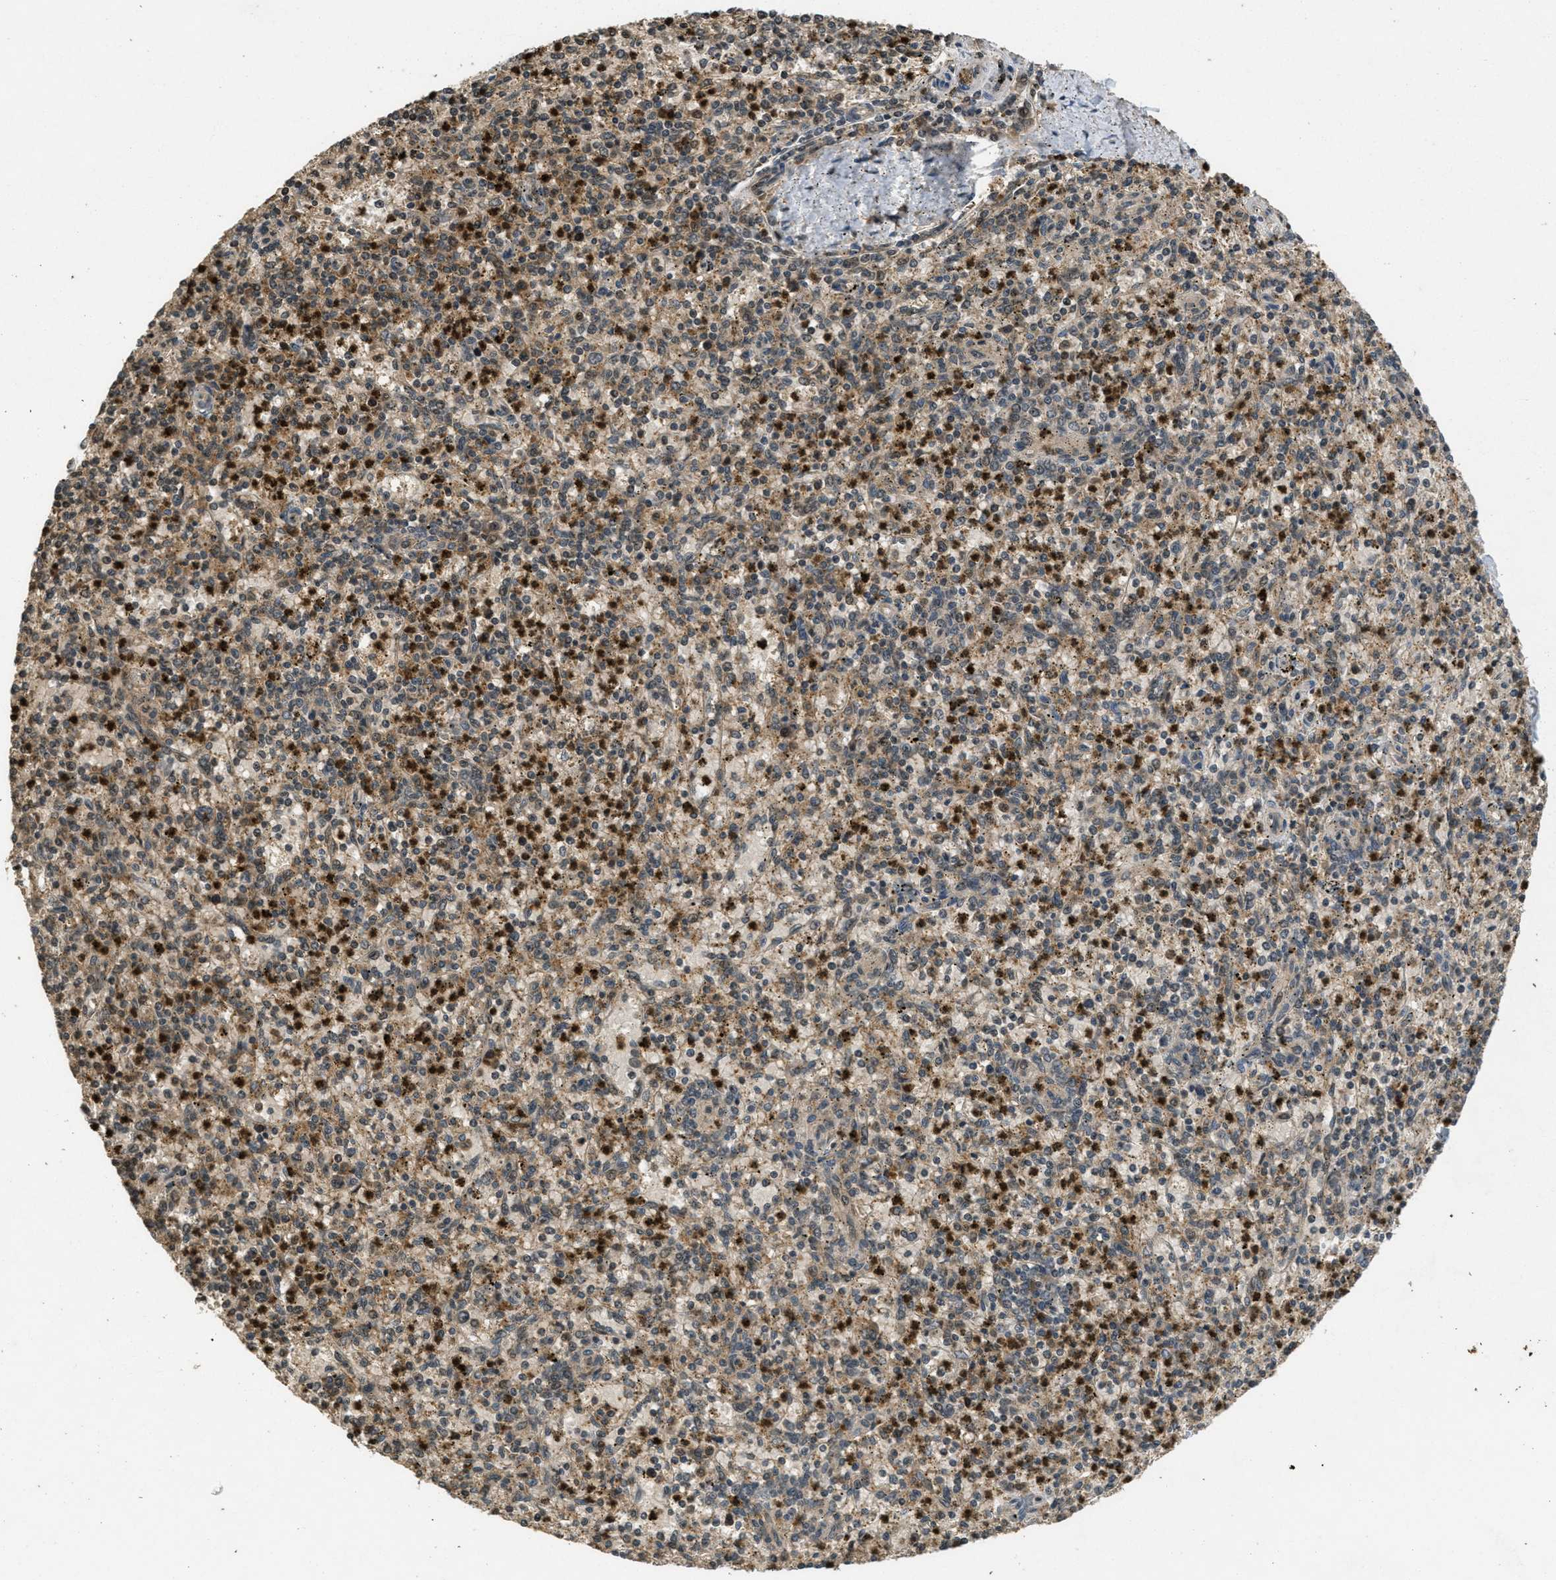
{"staining": {"intensity": "strong", "quantity": "25%-75%", "location": "cytoplasmic/membranous,nuclear"}, "tissue": "spleen", "cell_type": "Cells in red pulp", "image_type": "normal", "snomed": [{"axis": "morphology", "description": "Normal tissue, NOS"}, {"axis": "topography", "description": "Spleen"}], "caption": "High-magnification brightfield microscopy of normal spleen stained with DAB (brown) and counterstained with hematoxylin (blue). cells in red pulp exhibit strong cytoplasmic/membranous,nuclear positivity is appreciated in about25%-75% of cells.", "gene": "ATG7", "patient": {"sex": "male", "age": 72}}